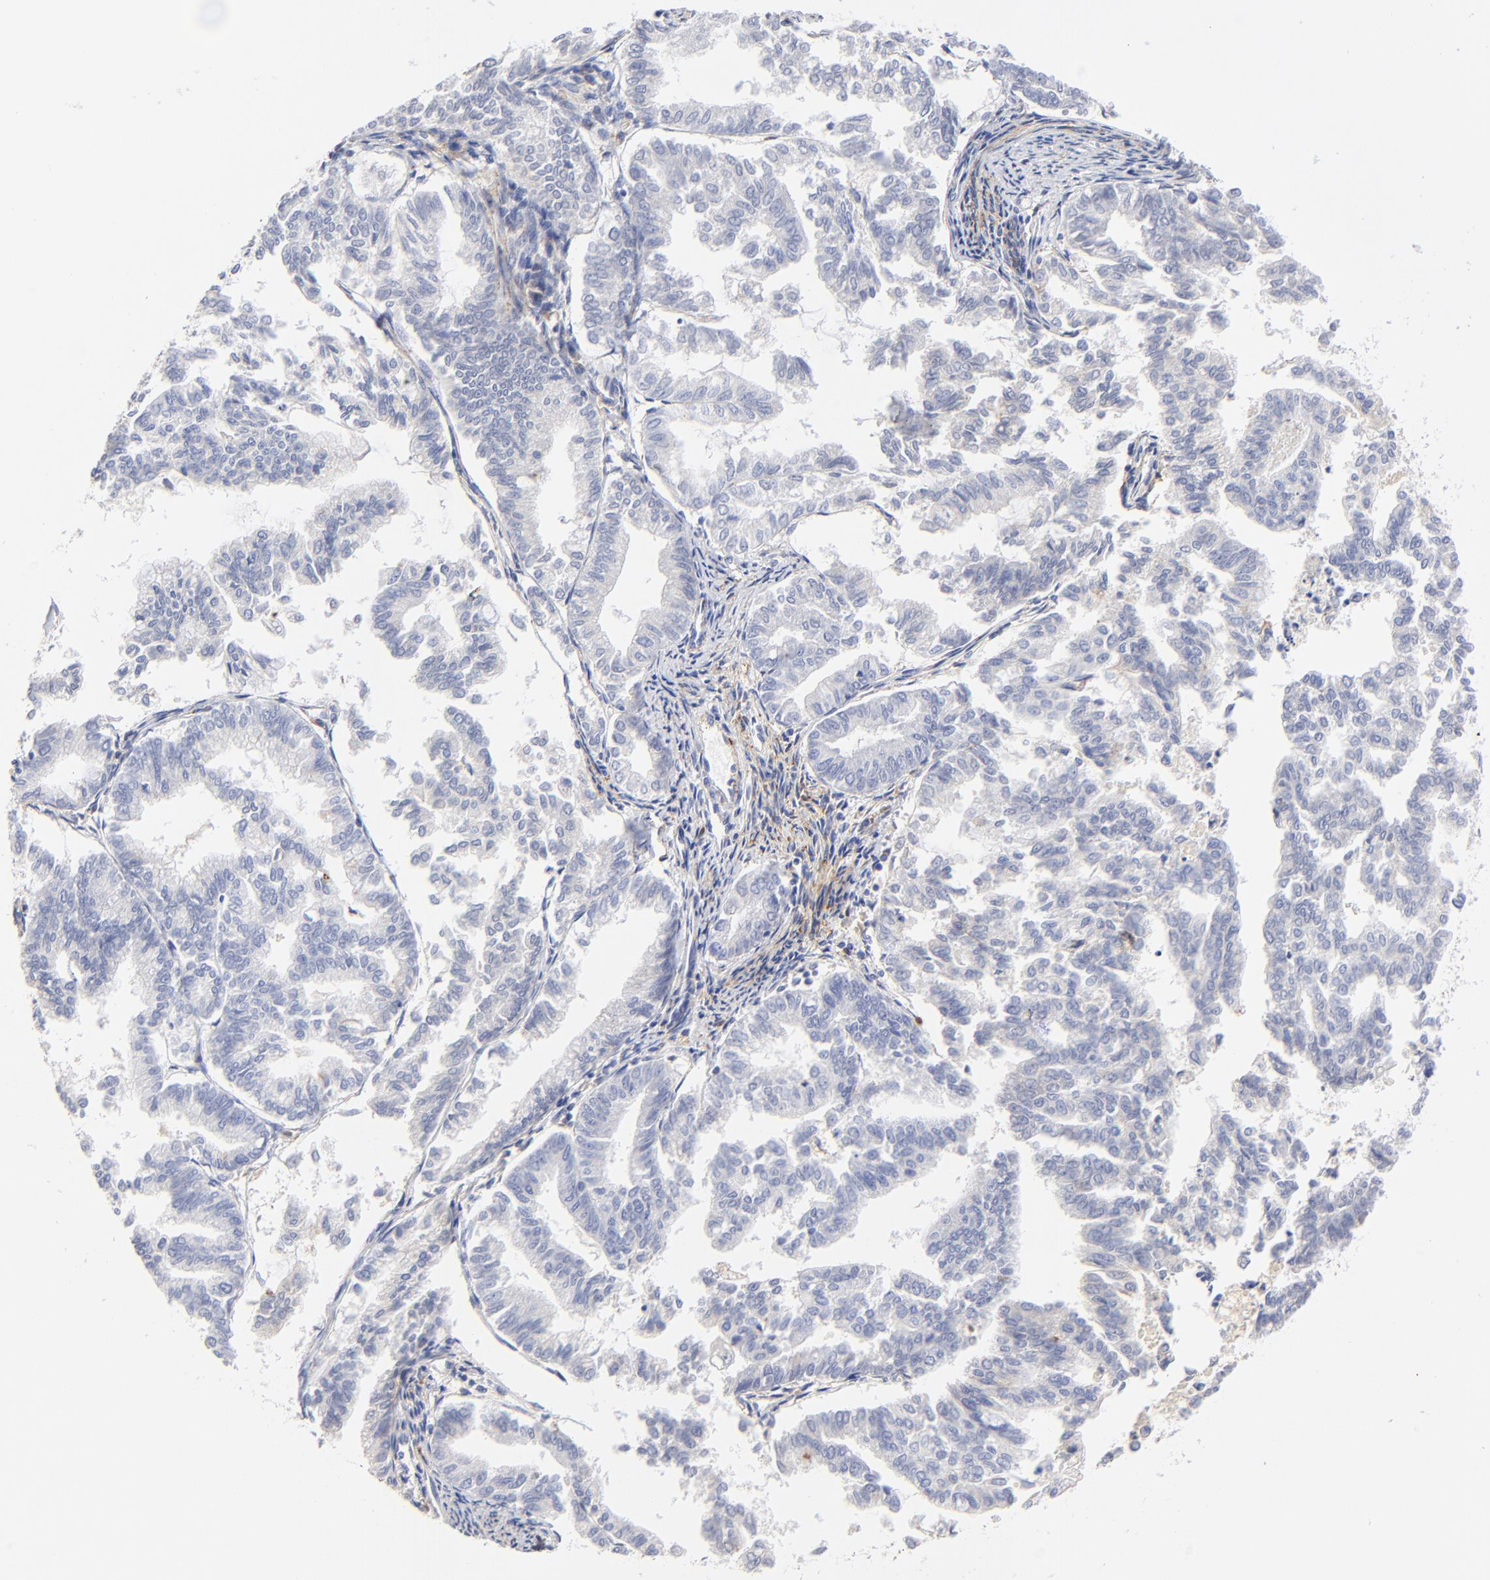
{"staining": {"intensity": "negative", "quantity": "none", "location": "none"}, "tissue": "endometrial cancer", "cell_type": "Tumor cells", "image_type": "cancer", "snomed": [{"axis": "morphology", "description": "Adenocarcinoma, NOS"}, {"axis": "topography", "description": "Endometrium"}], "caption": "IHC of adenocarcinoma (endometrial) displays no staining in tumor cells.", "gene": "MDGA2", "patient": {"sex": "female", "age": 79}}